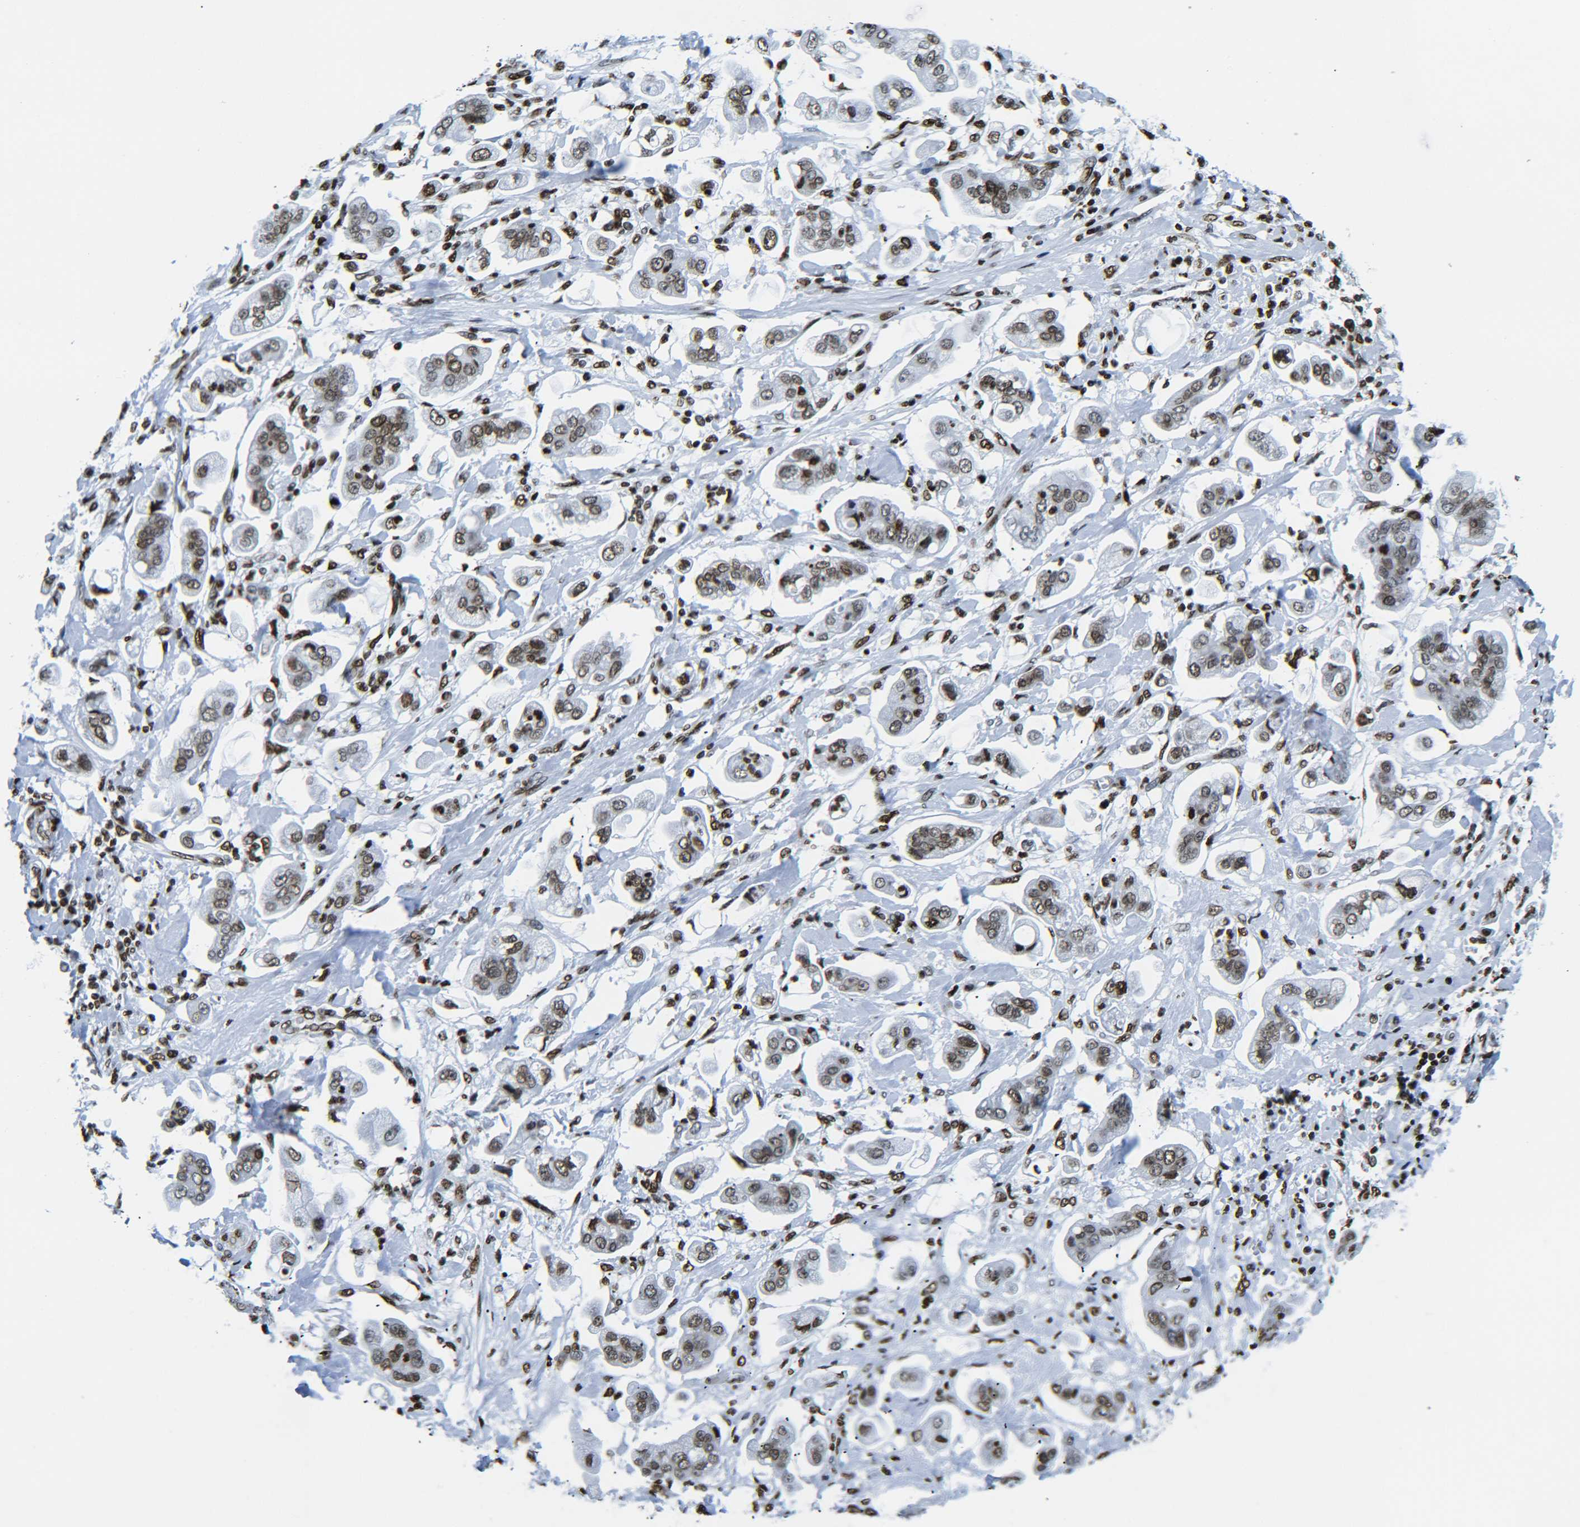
{"staining": {"intensity": "moderate", "quantity": ">75%", "location": "nuclear"}, "tissue": "stomach cancer", "cell_type": "Tumor cells", "image_type": "cancer", "snomed": [{"axis": "morphology", "description": "Adenocarcinoma, NOS"}, {"axis": "topography", "description": "Stomach"}], "caption": "Moderate nuclear staining for a protein is present in approximately >75% of tumor cells of adenocarcinoma (stomach) using immunohistochemistry.", "gene": "H2AX", "patient": {"sex": "male", "age": 62}}